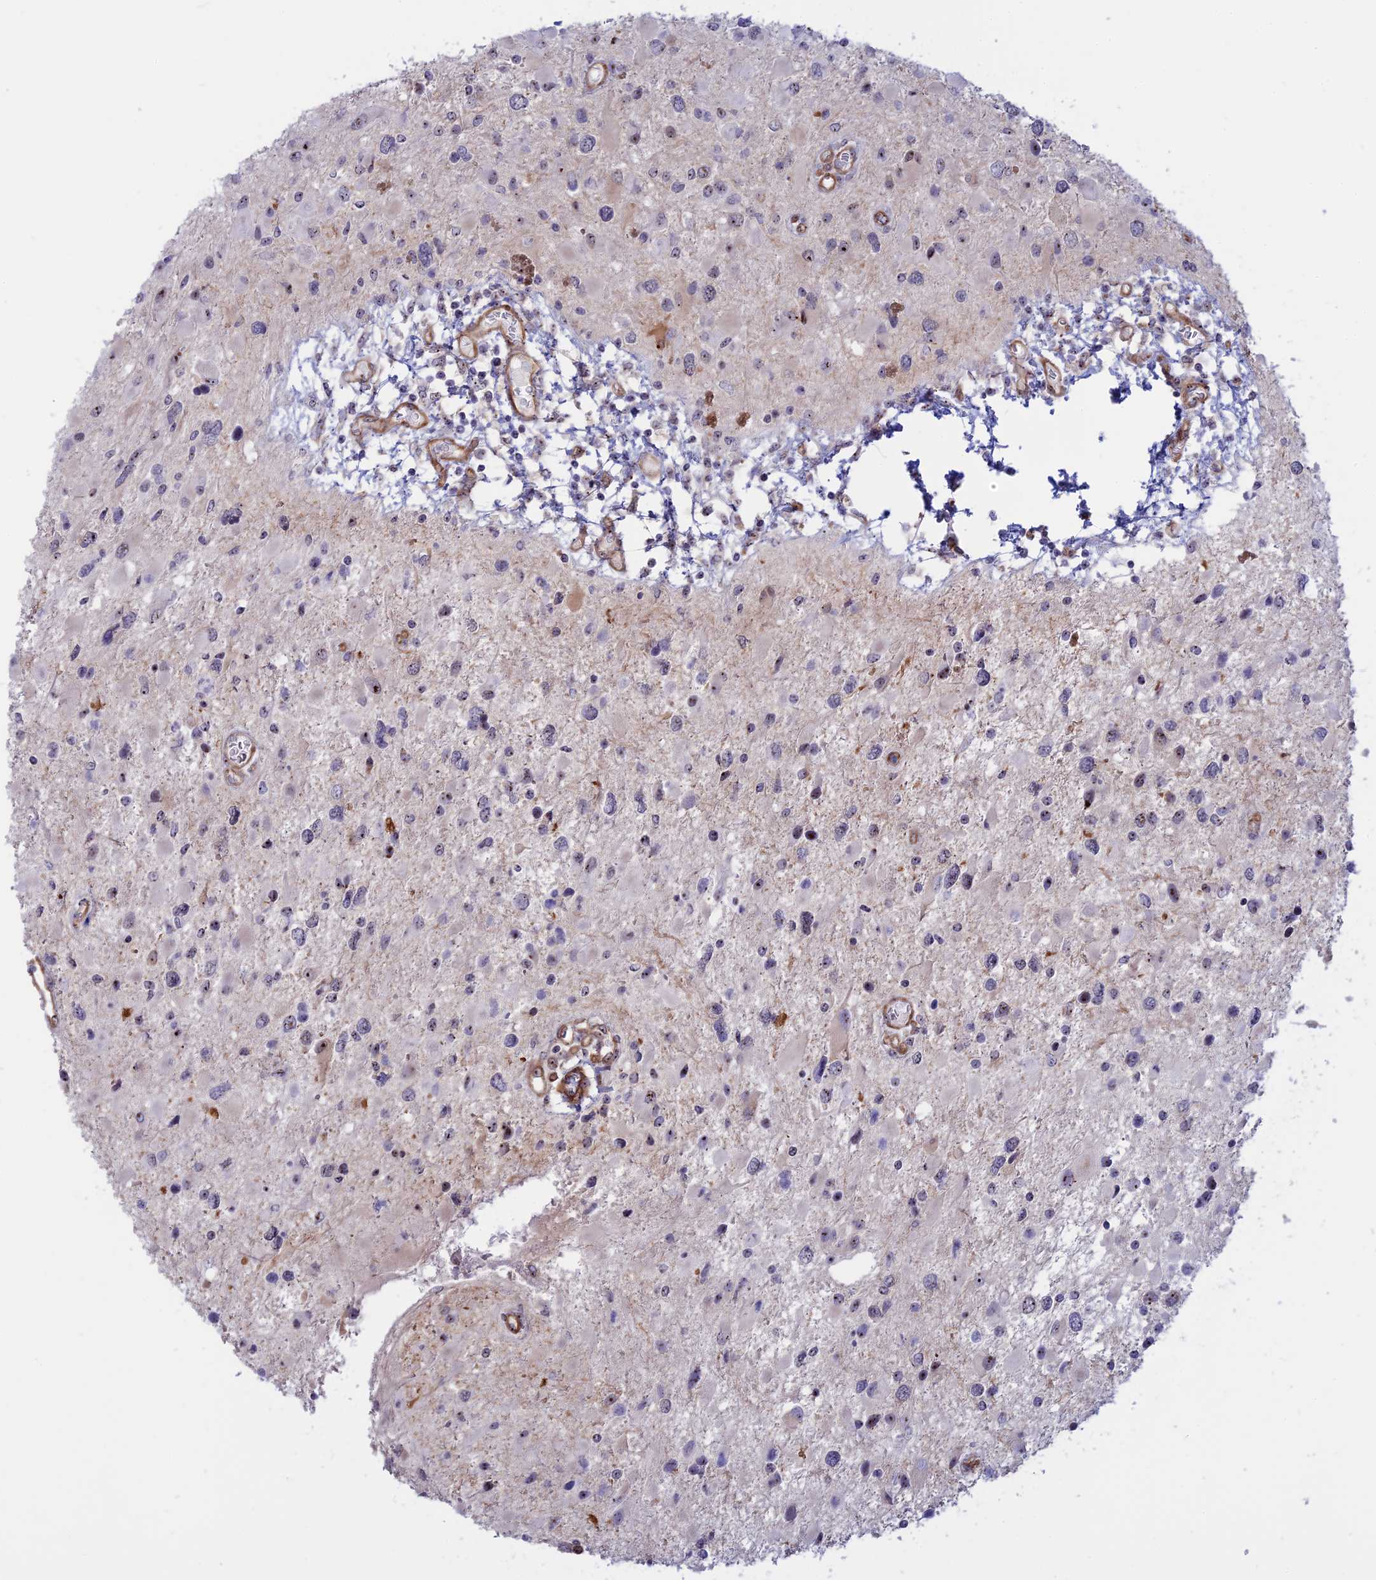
{"staining": {"intensity": "moderate", "quantity": "<25%", "location": "nuclear"}, "tissue": "glioma", "cell_type": "Tumor cells", "image_type": "cancer", "snomed": [{"axis": "morphology", "description": "Glioma, malignant, High grade"}, {"axis": "topography", "description": "Brain"}], "caption": "IHC of human glioma reveals low levels of moderate nuclear positivity in approximately <25% of tumor cells.", "gene": "DBNDD1", "patient": {"sex": "male", "age": 53}}